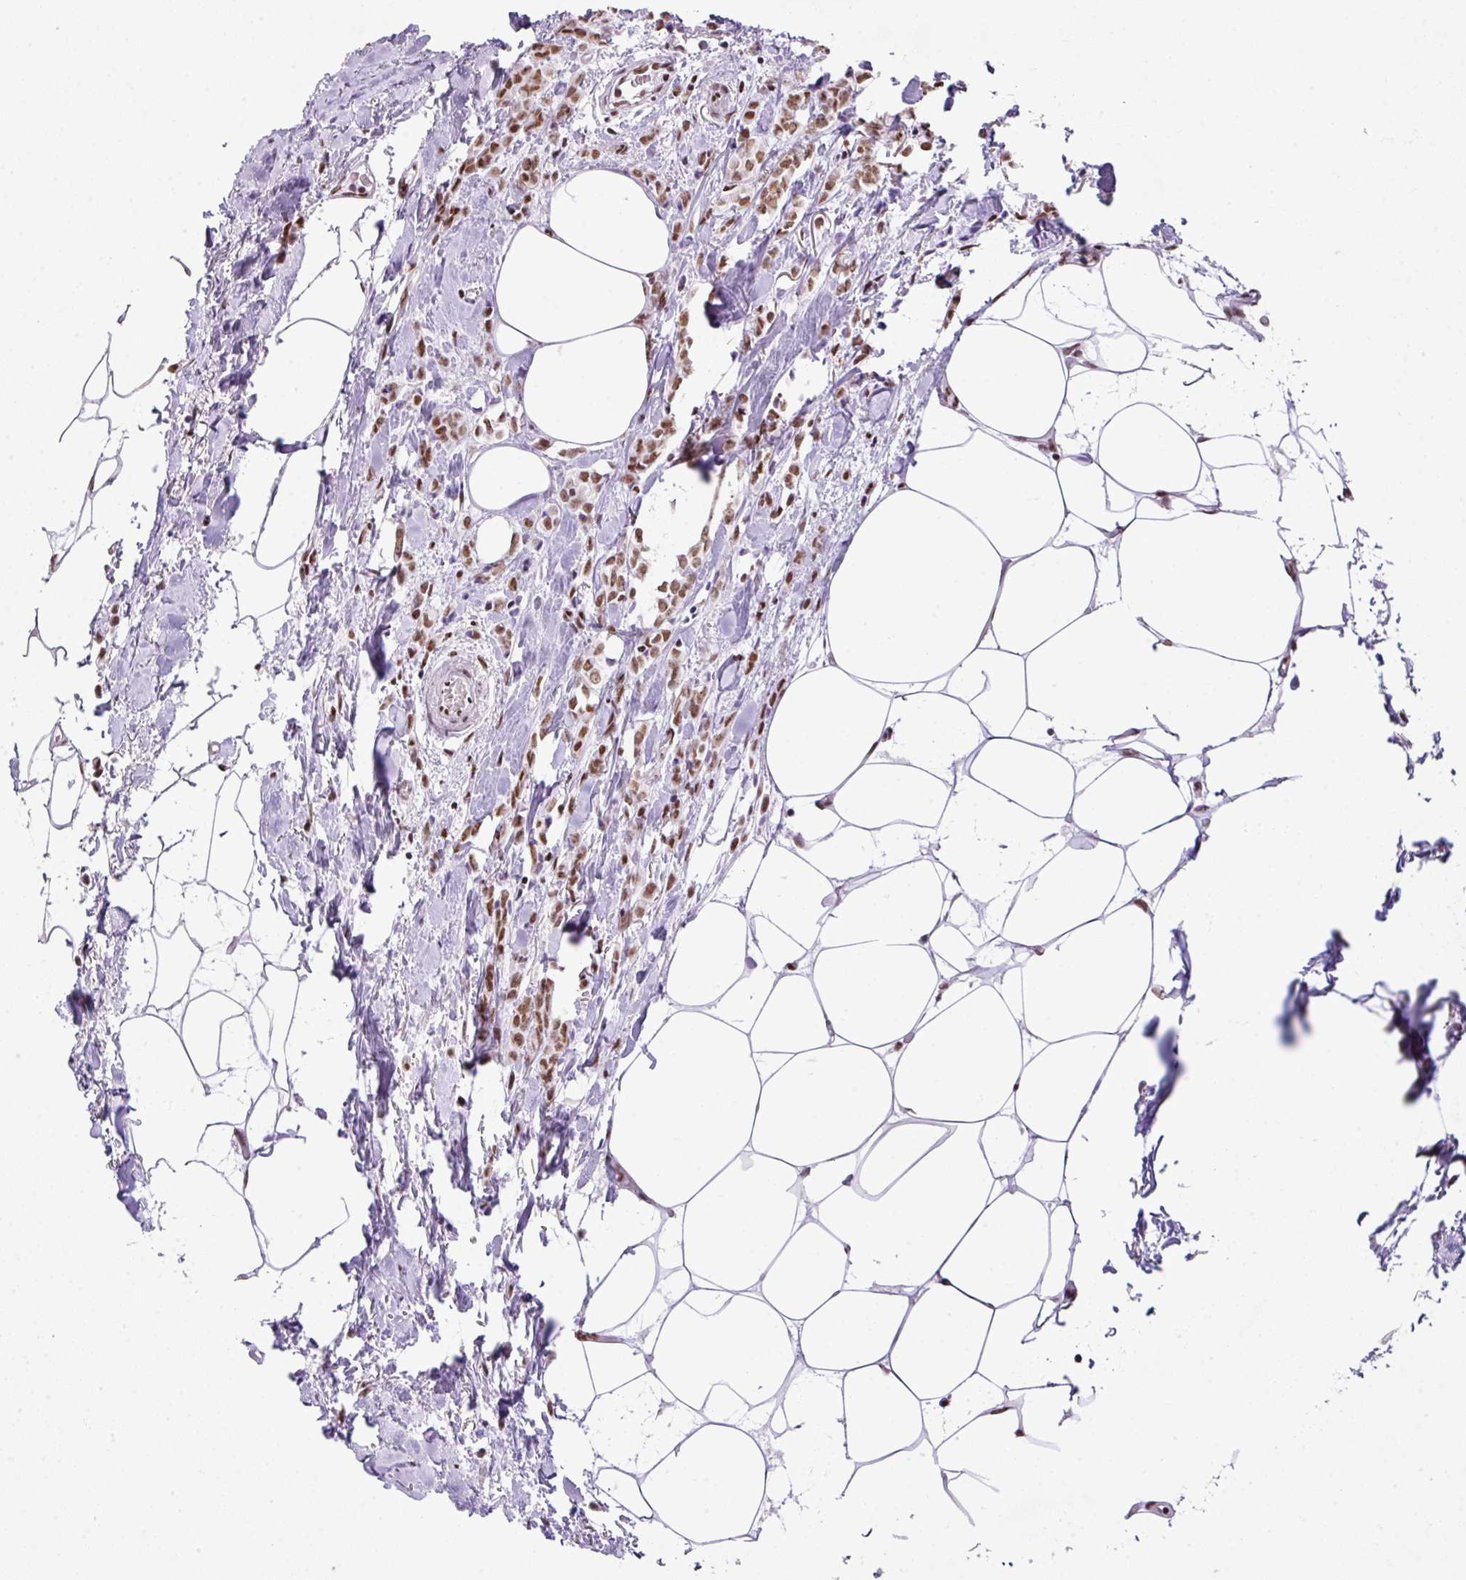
{"staining": {"intensity": "moderate", "quantity": ">75%", "location": "nuclear"}, "tissue": "breast cancer", "cell_type": "Tumor cells", "image_type": "cancer", "snomed": [{"axis": "morphology", "description": "Lobular carcinoma"}, {"axis": "topography", "description": "Breast"}], "caption": "There is medium levels of moderate nuclear positivity in tumor cells of lobular carcinoma (breast), as demonstrated by immunohistochemical staining (brown color).", "gene": "RARG", "patient": {"sex": "female", "age": 84}}